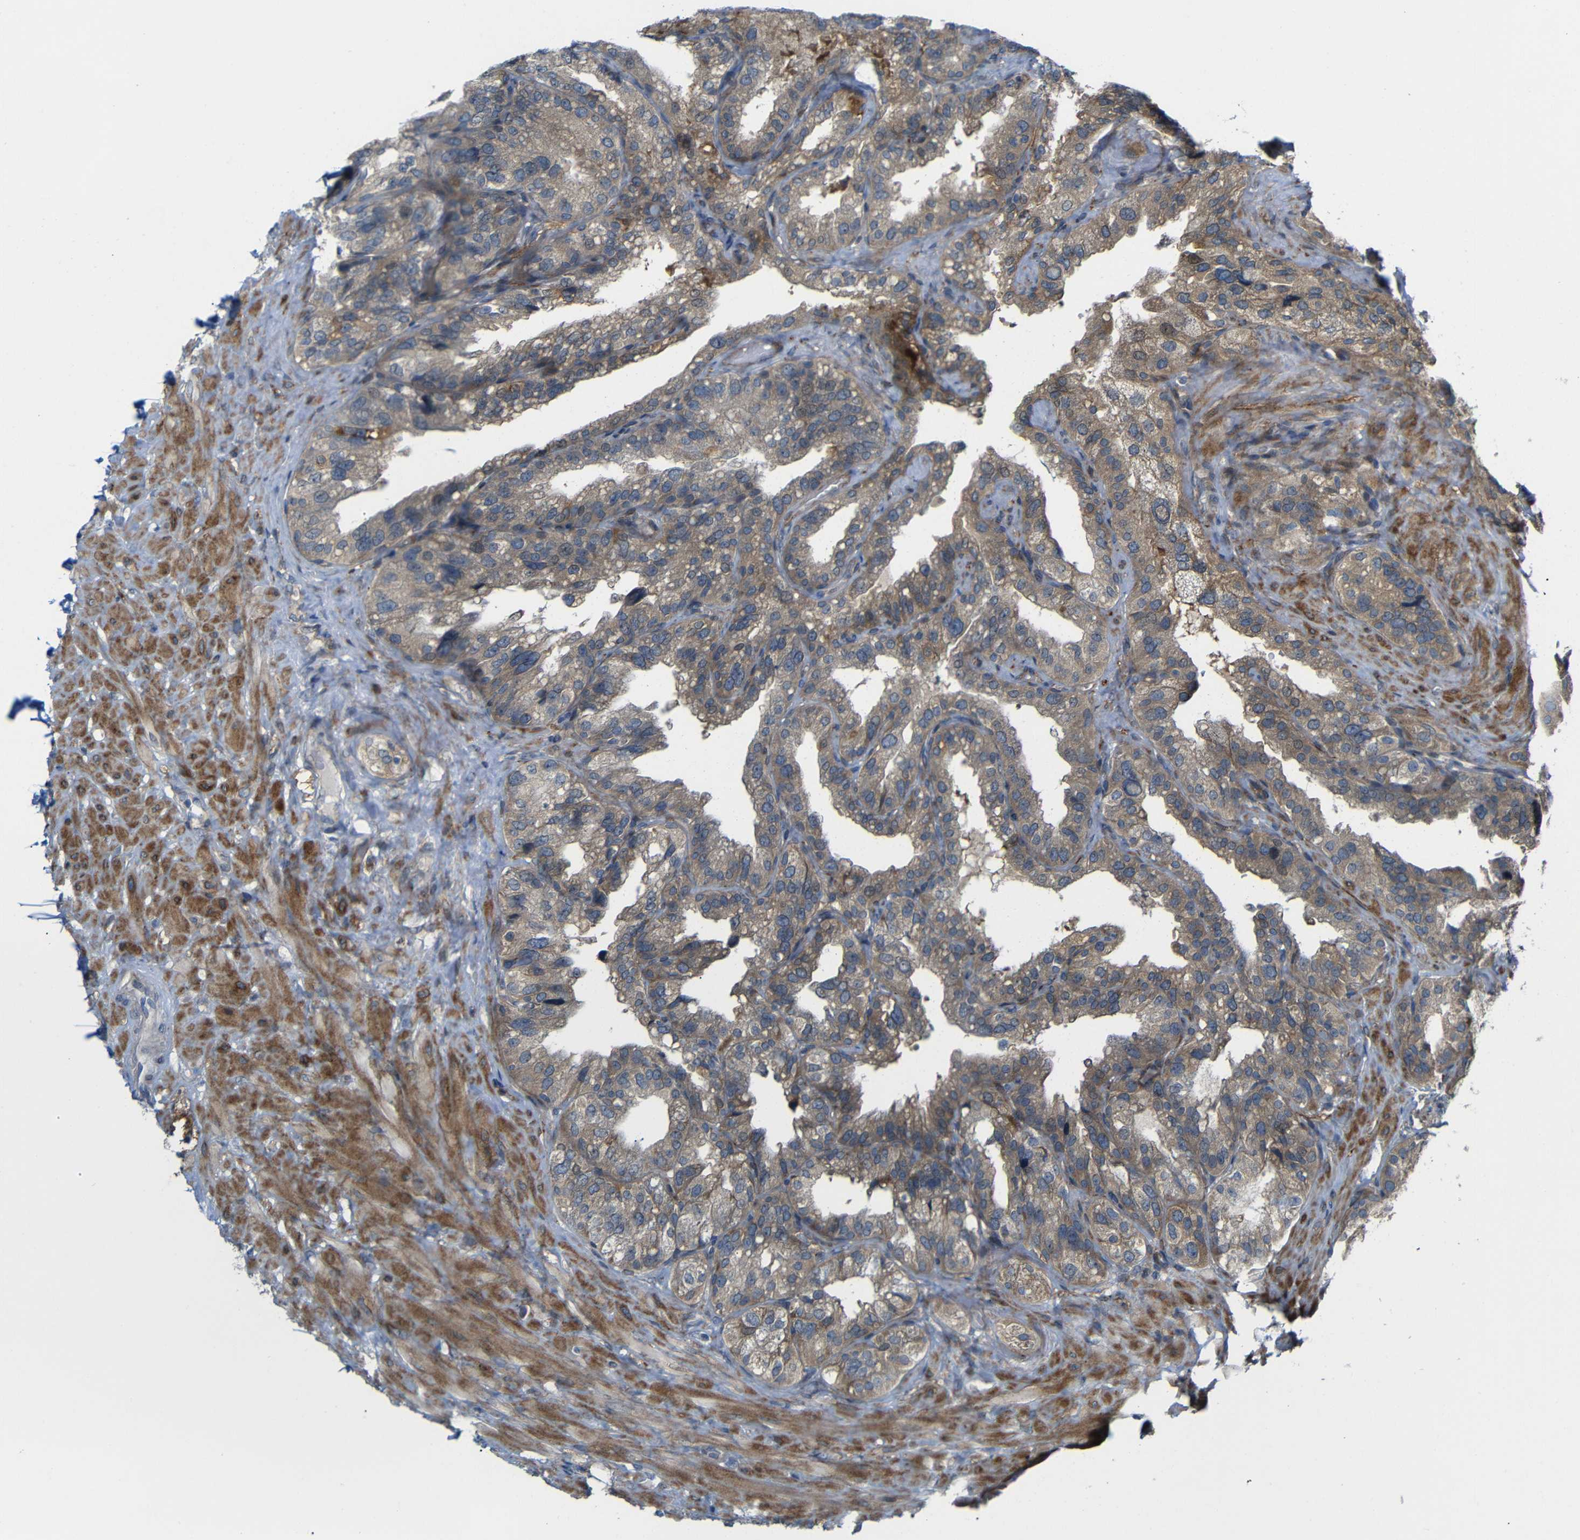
{"staining": {"intensity": "weak", "quantity": ">75%", "location": "cytoplasmic/membranous"}, "tissue": "seminal vesicle", "cell_type": "Glandular cells", "image_type": "normal", "snomed": [{"axis": "morphology", "description": "Normal tissue, NOS"}, {"axis": "topography", "description": "Seminal veicle"}], "caption": "Protein staining displays weak cytoplasmic/membranous expression in approximately >75% of glandular cells in normal seminal vesicle. (DAB (3,3'-diaminobenzidine) IHC, brown staining for protein, blue staining for nuclei).", "gene": "P3H2", "patient": {"sex": "male", "age": 68}}